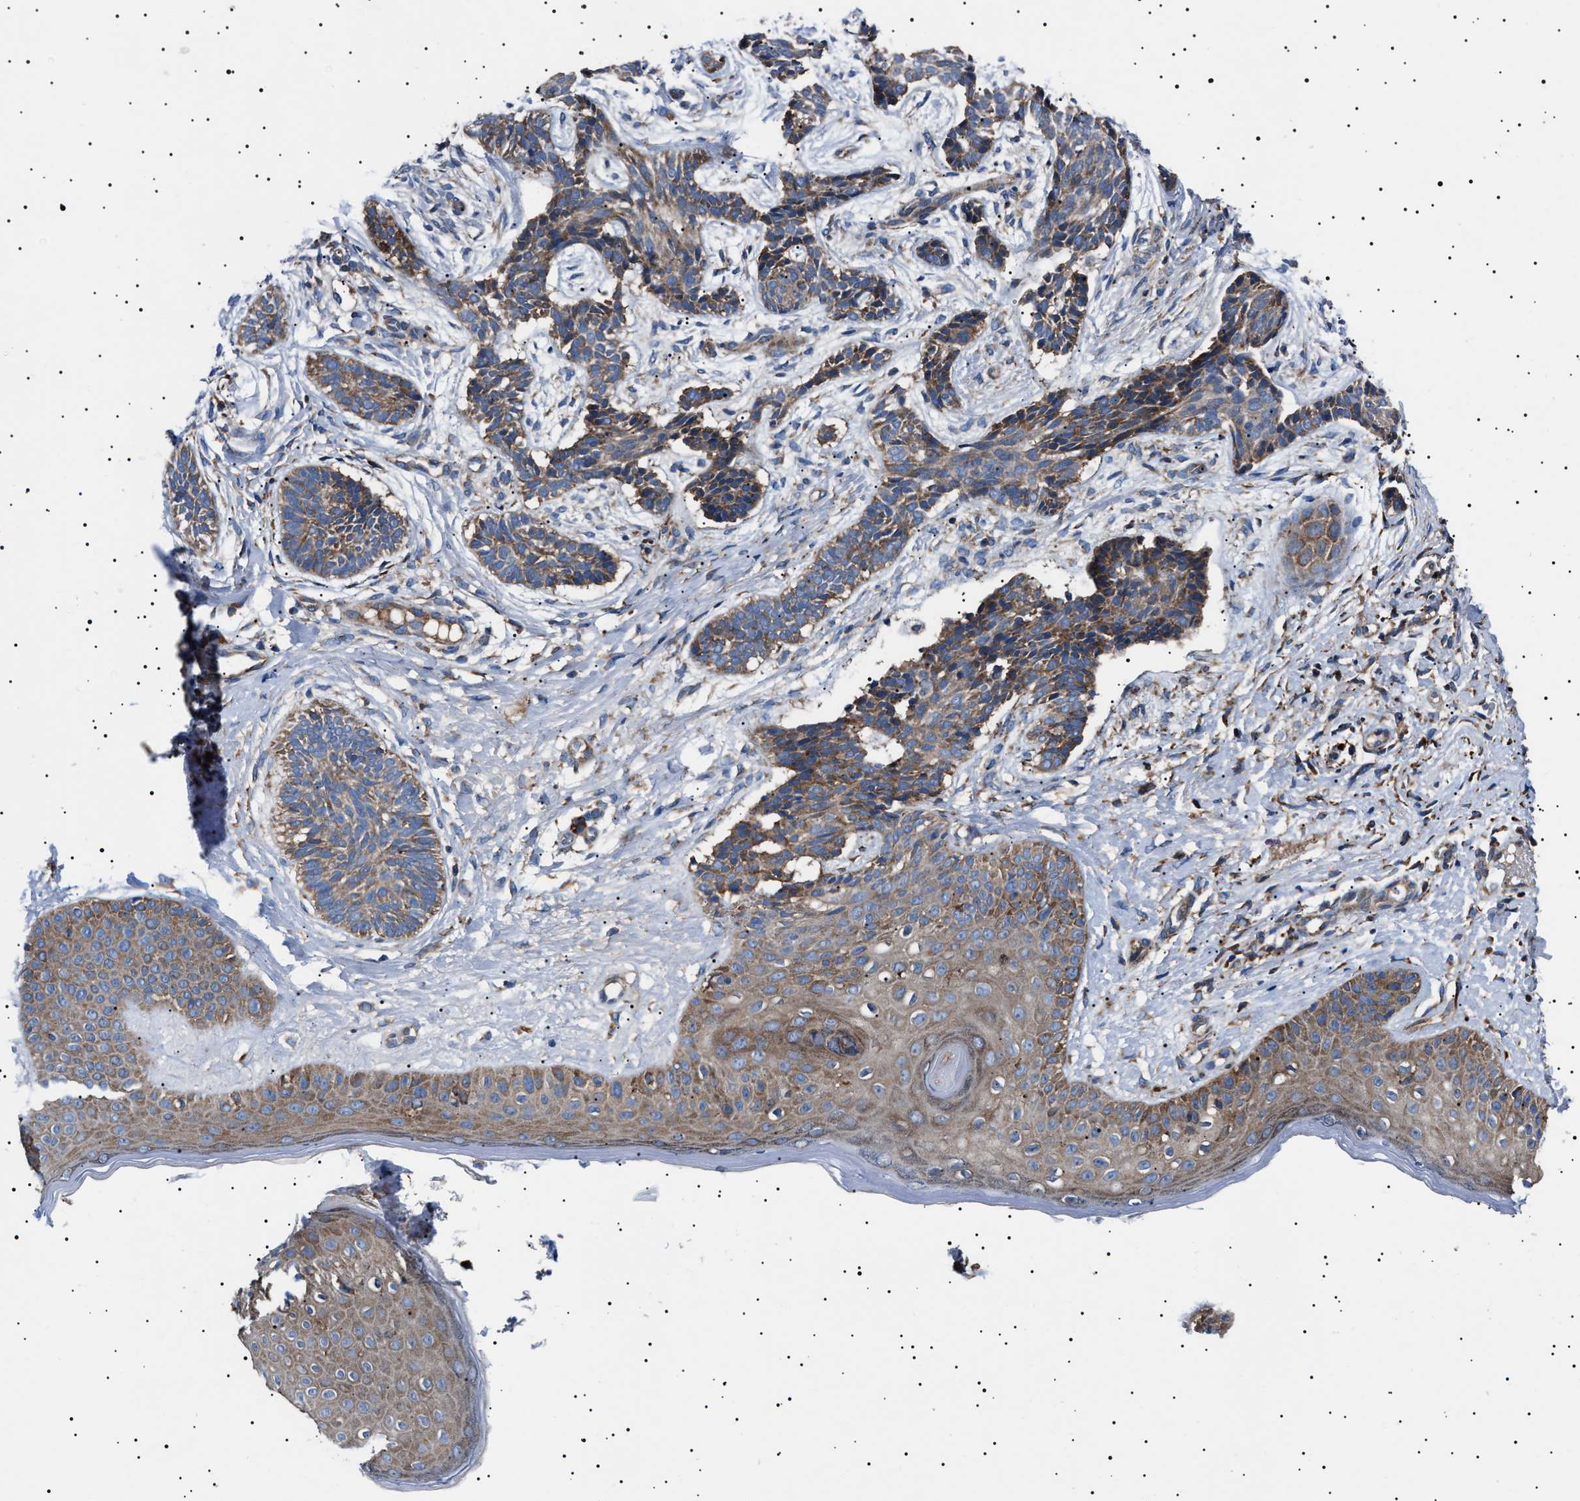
{"staining": {"intensity": "moderate", "quantity": ">75%", "location": "cytoplasmic/membranous"}, "tissue": "skin cancer", "cell_type": "Tumor cells", "image_type": "cancer", "snomed": [{"axis": "morphology", "description": "Normal tissue, NOS"}, {"axis": "morphology", "description": "Basal cell carcinoma"}, {"axis": "topography", "description": "Skin"}], "caption": "The immunohistochemical stain labels moderate cytoplasmic/membranous positivity in tumor cells of skin cancer (basal cell carcinoma) tissue.", "gene": "TOP1MT", "patient": {"sex": "male", "age": 63}}